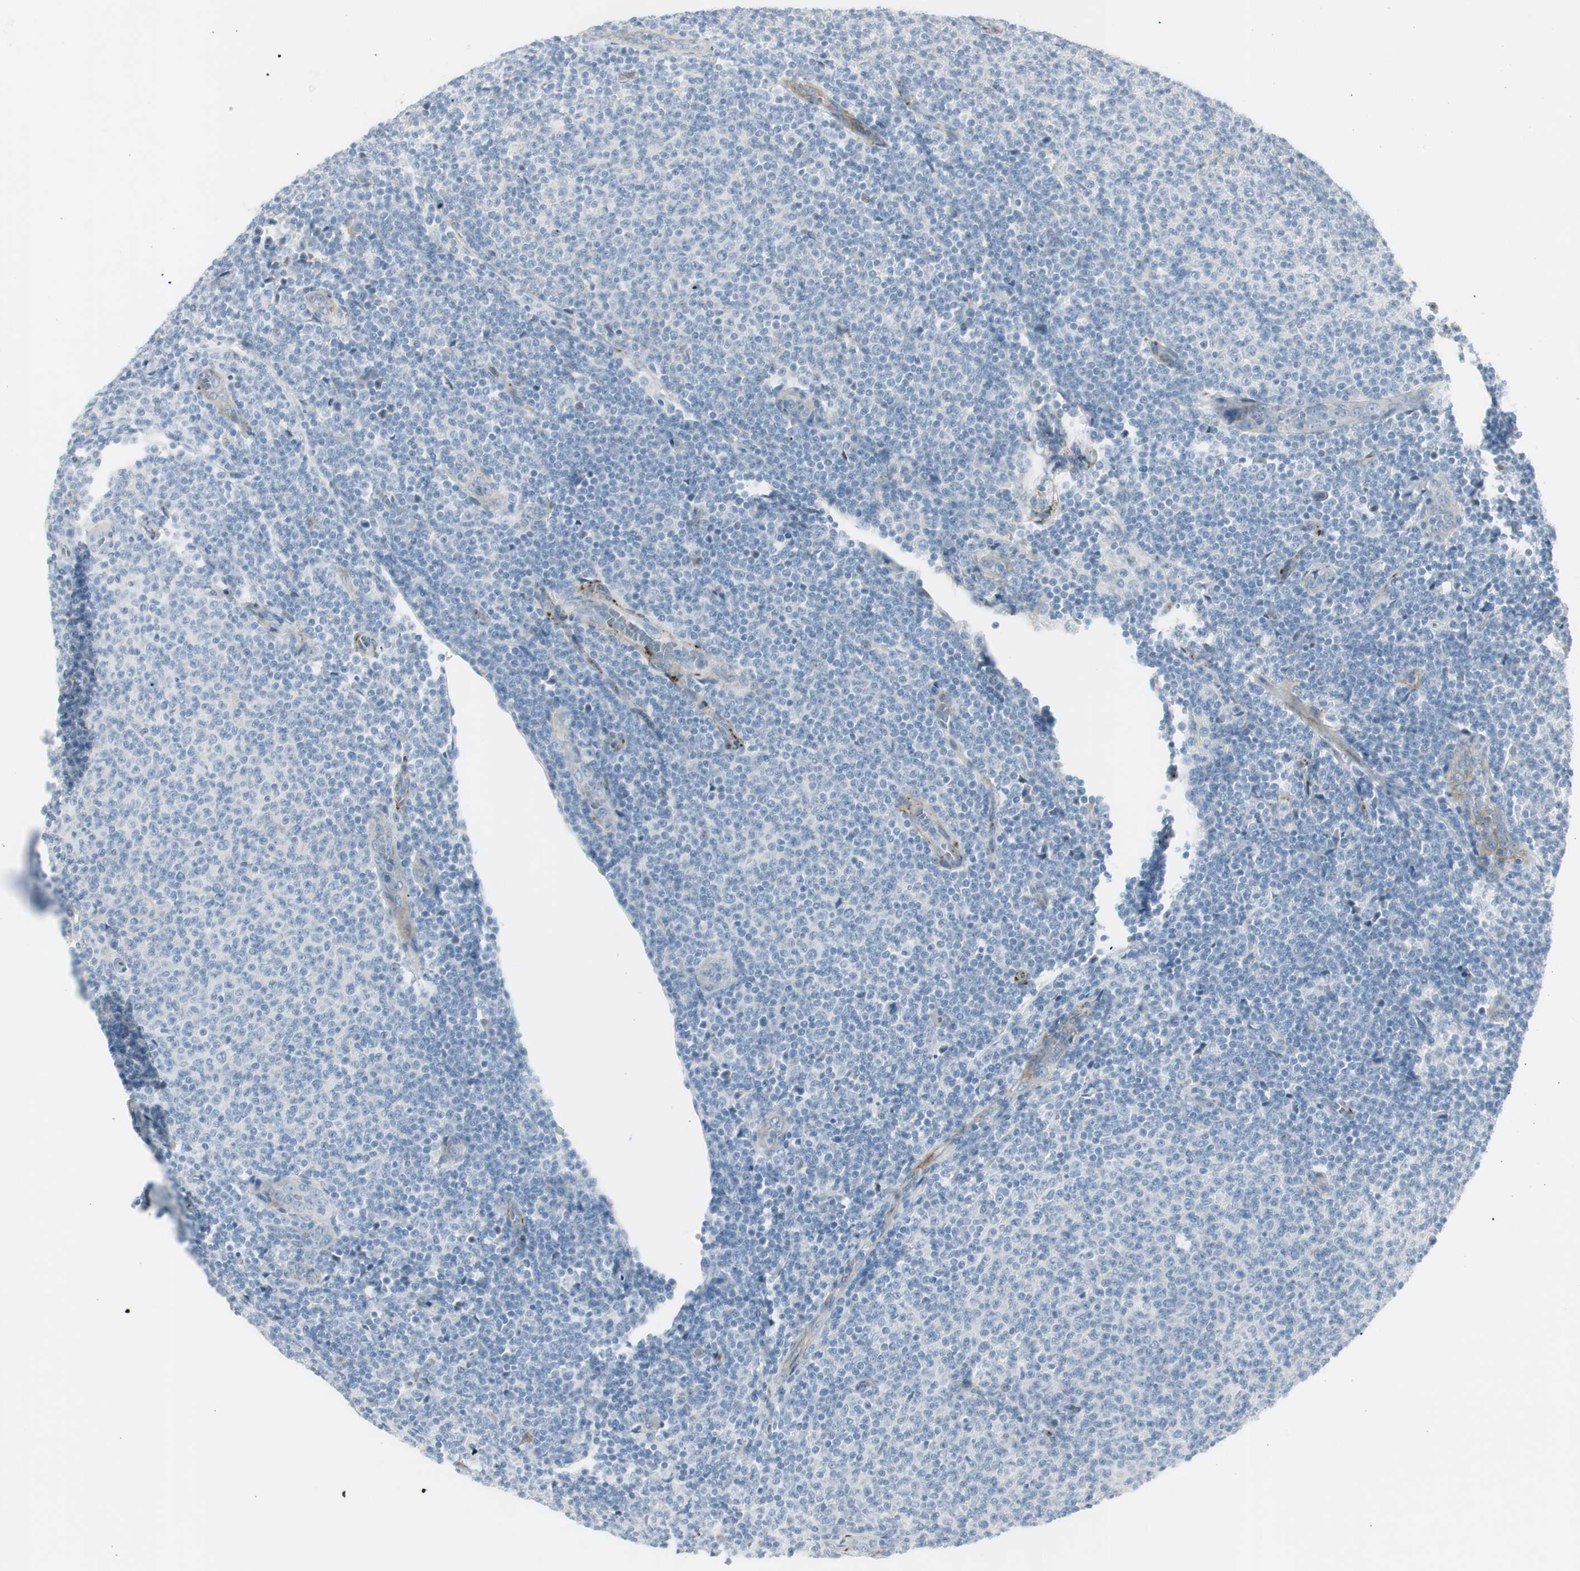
{"staining": {"intensity": "negative", "quantity": "none", "location": "none"}, "tissue": "lymphoma", "cell_type": "Tumor cells", "image_type": "cancer", "snomed": [{"axis": "morphology", "description": "Malignant lymphoma, non-Hodgkin's type, Low grade"}, {"axis": "topography", "description": "Lymph node"}], "caption": "Low-grade malignant lymphoma, non-Hodgkin's type was stained to show a protein in brown. There is no significant positivity in tumor cells.", "gene": "CACNA2D1", "patient": {"sex": "male", "age": 66}}